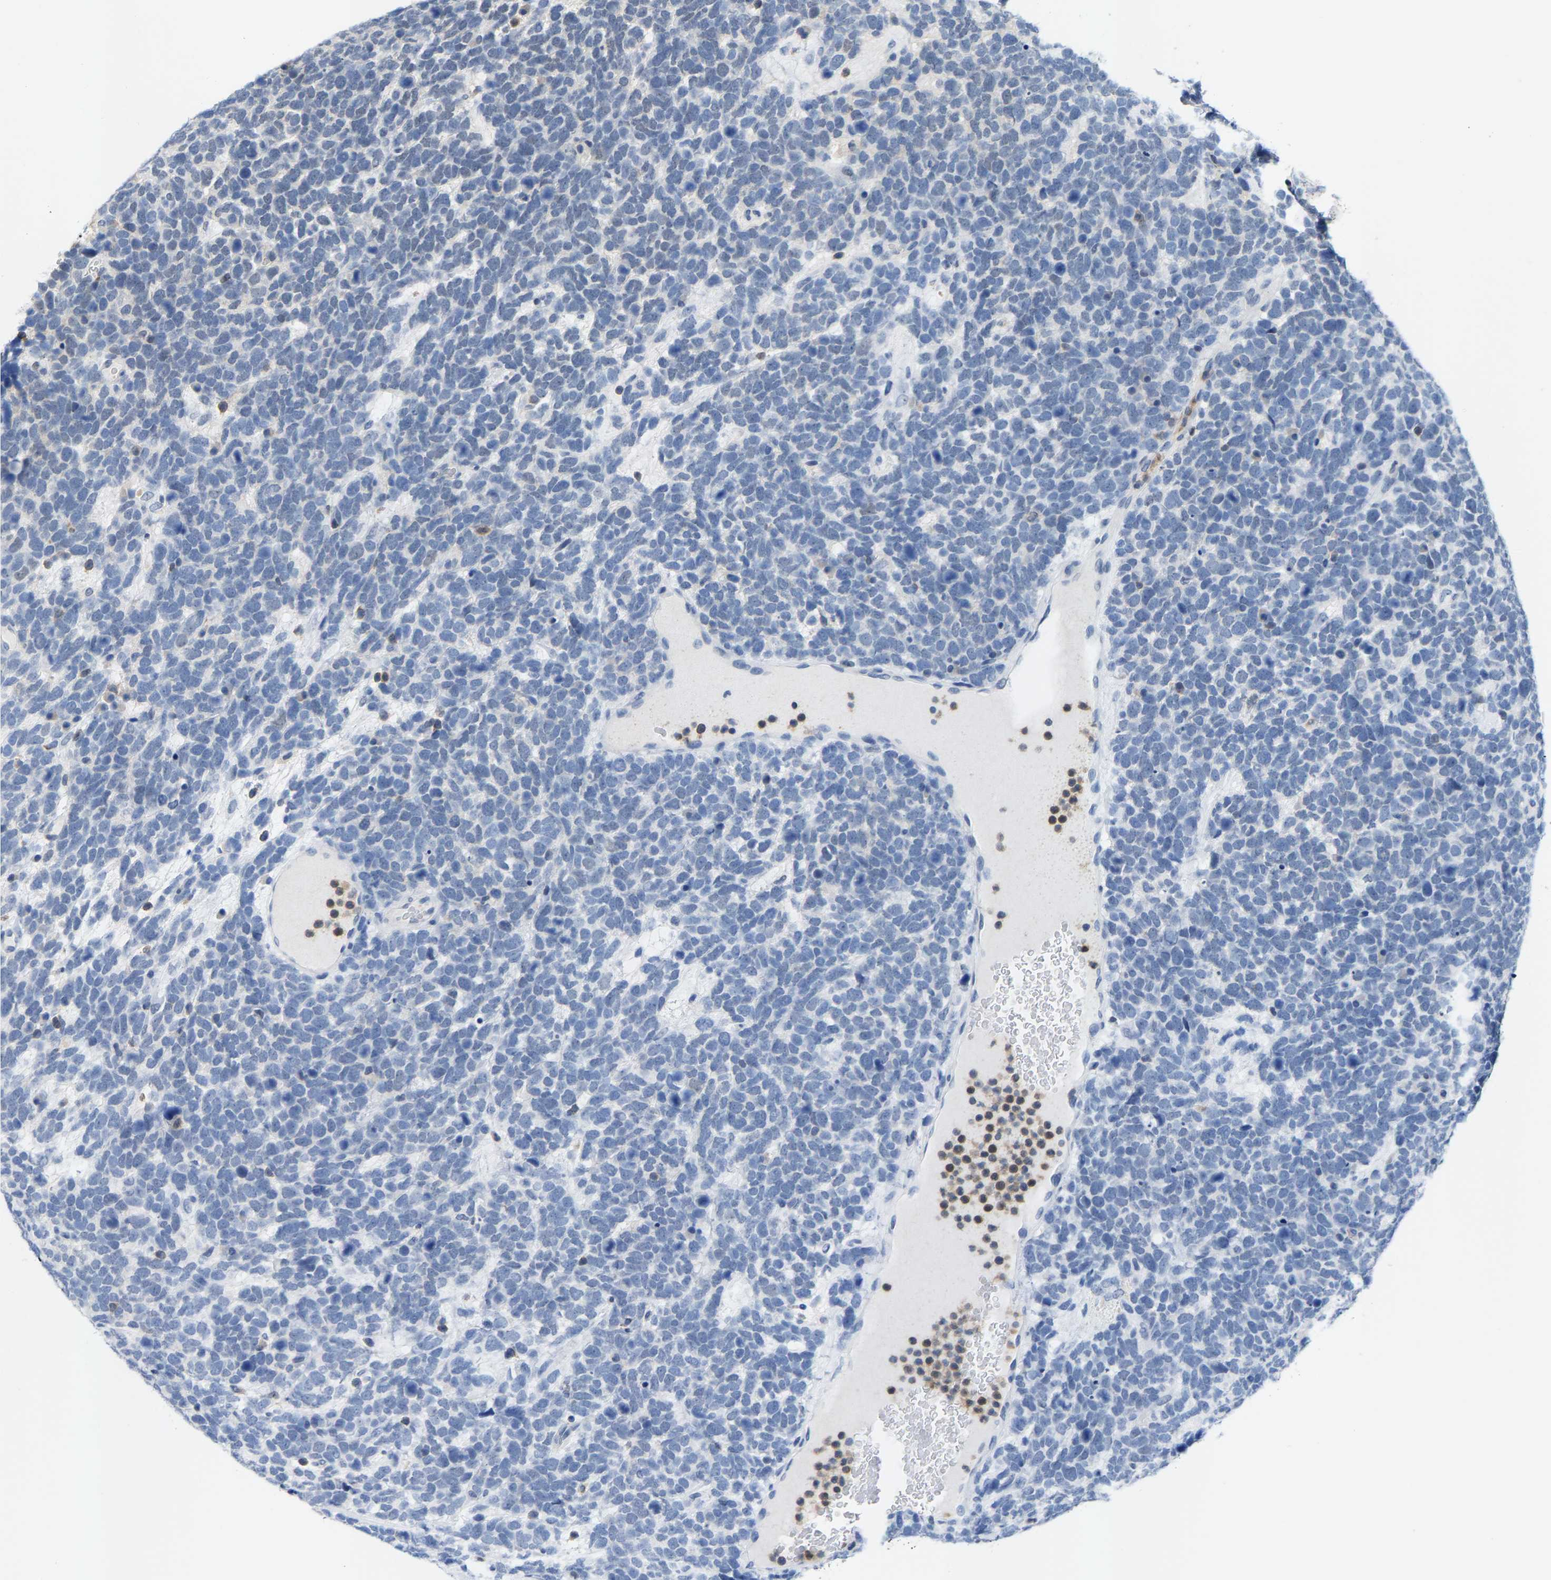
{"staining": {"intensity": "negative", "quantity": "none", "location": "none"}, "tissue": "urothelial cancer", "cell_type": "Tumor cells", "image_type": "cancer", "snomed": [{"axis": "morphology", "description": "Urothelial carcinoma, High grade"}, {"axis": "topography", "description": "Urinary bladder"}], "caption": "This is an immunohistochemistry (IHC) image of human urothelial cancer. There is no expression in tumor cells.", "gene": "FGD3", "patient": {"sex": "female", "age": 82}}